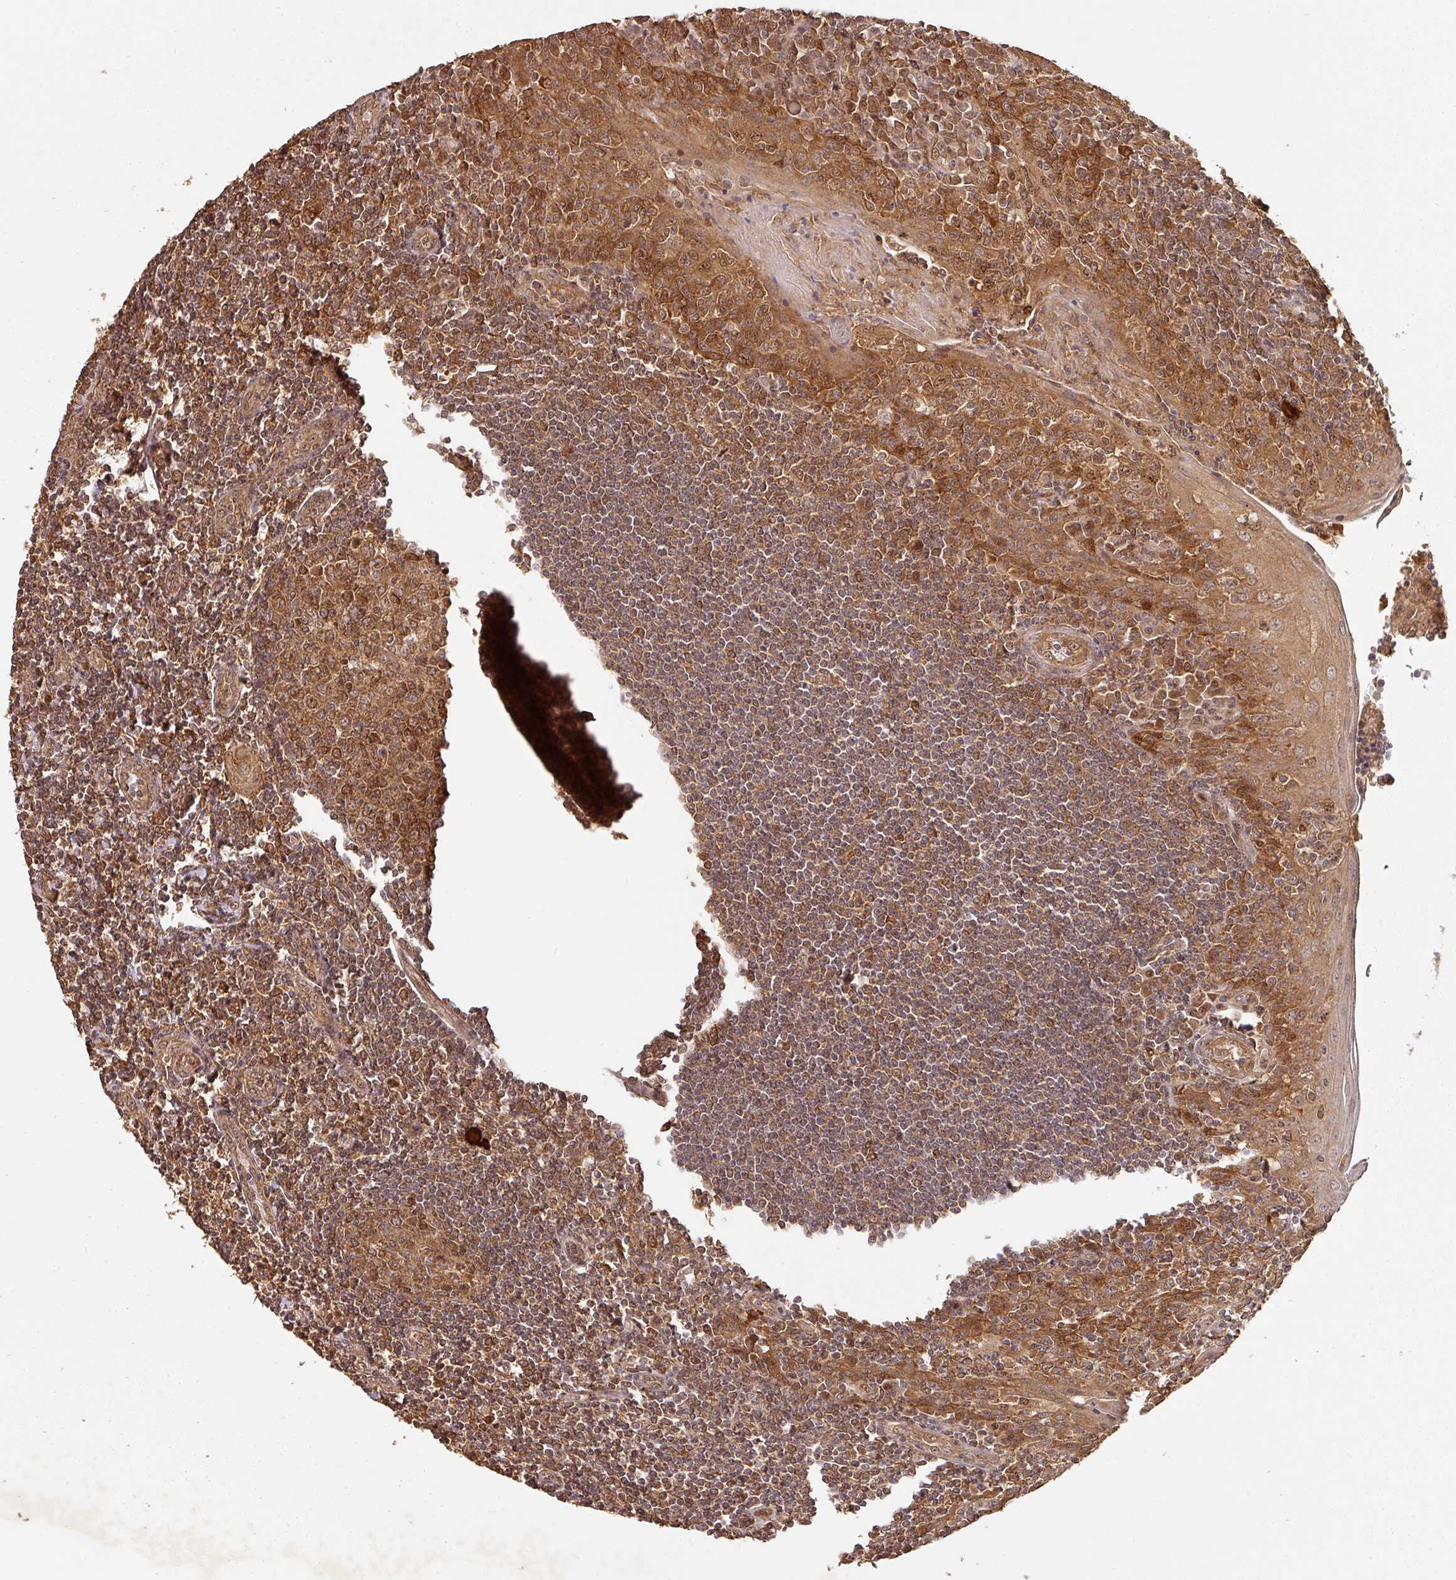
{"staining": {"intensity": "strong", "quantity": ">75%", "location": "cytoplasmic/membranous"}, "tissue": "tonsil", "cell_type": "Germinal center cells", "image_type": "normal", "snomed": [{"axis": "morphology", "description": "Normal tissue, NOS"}, {"axis": "topography", "description": "Tonsil"}], "caption": "Immunohistochemical staining of unremarkable tonsil displays strong cytoplasmic/membranous protein expression in approximately >75% of germinal center cells. The staining is performed using DAB (3,3'-diaminobenzidine) brown chromogen to label protein expression. The nuclei are counter-stained blue using hematoxylin.", "gene": "ZNF322", "patient": {"sex": "male", "age": 27}}